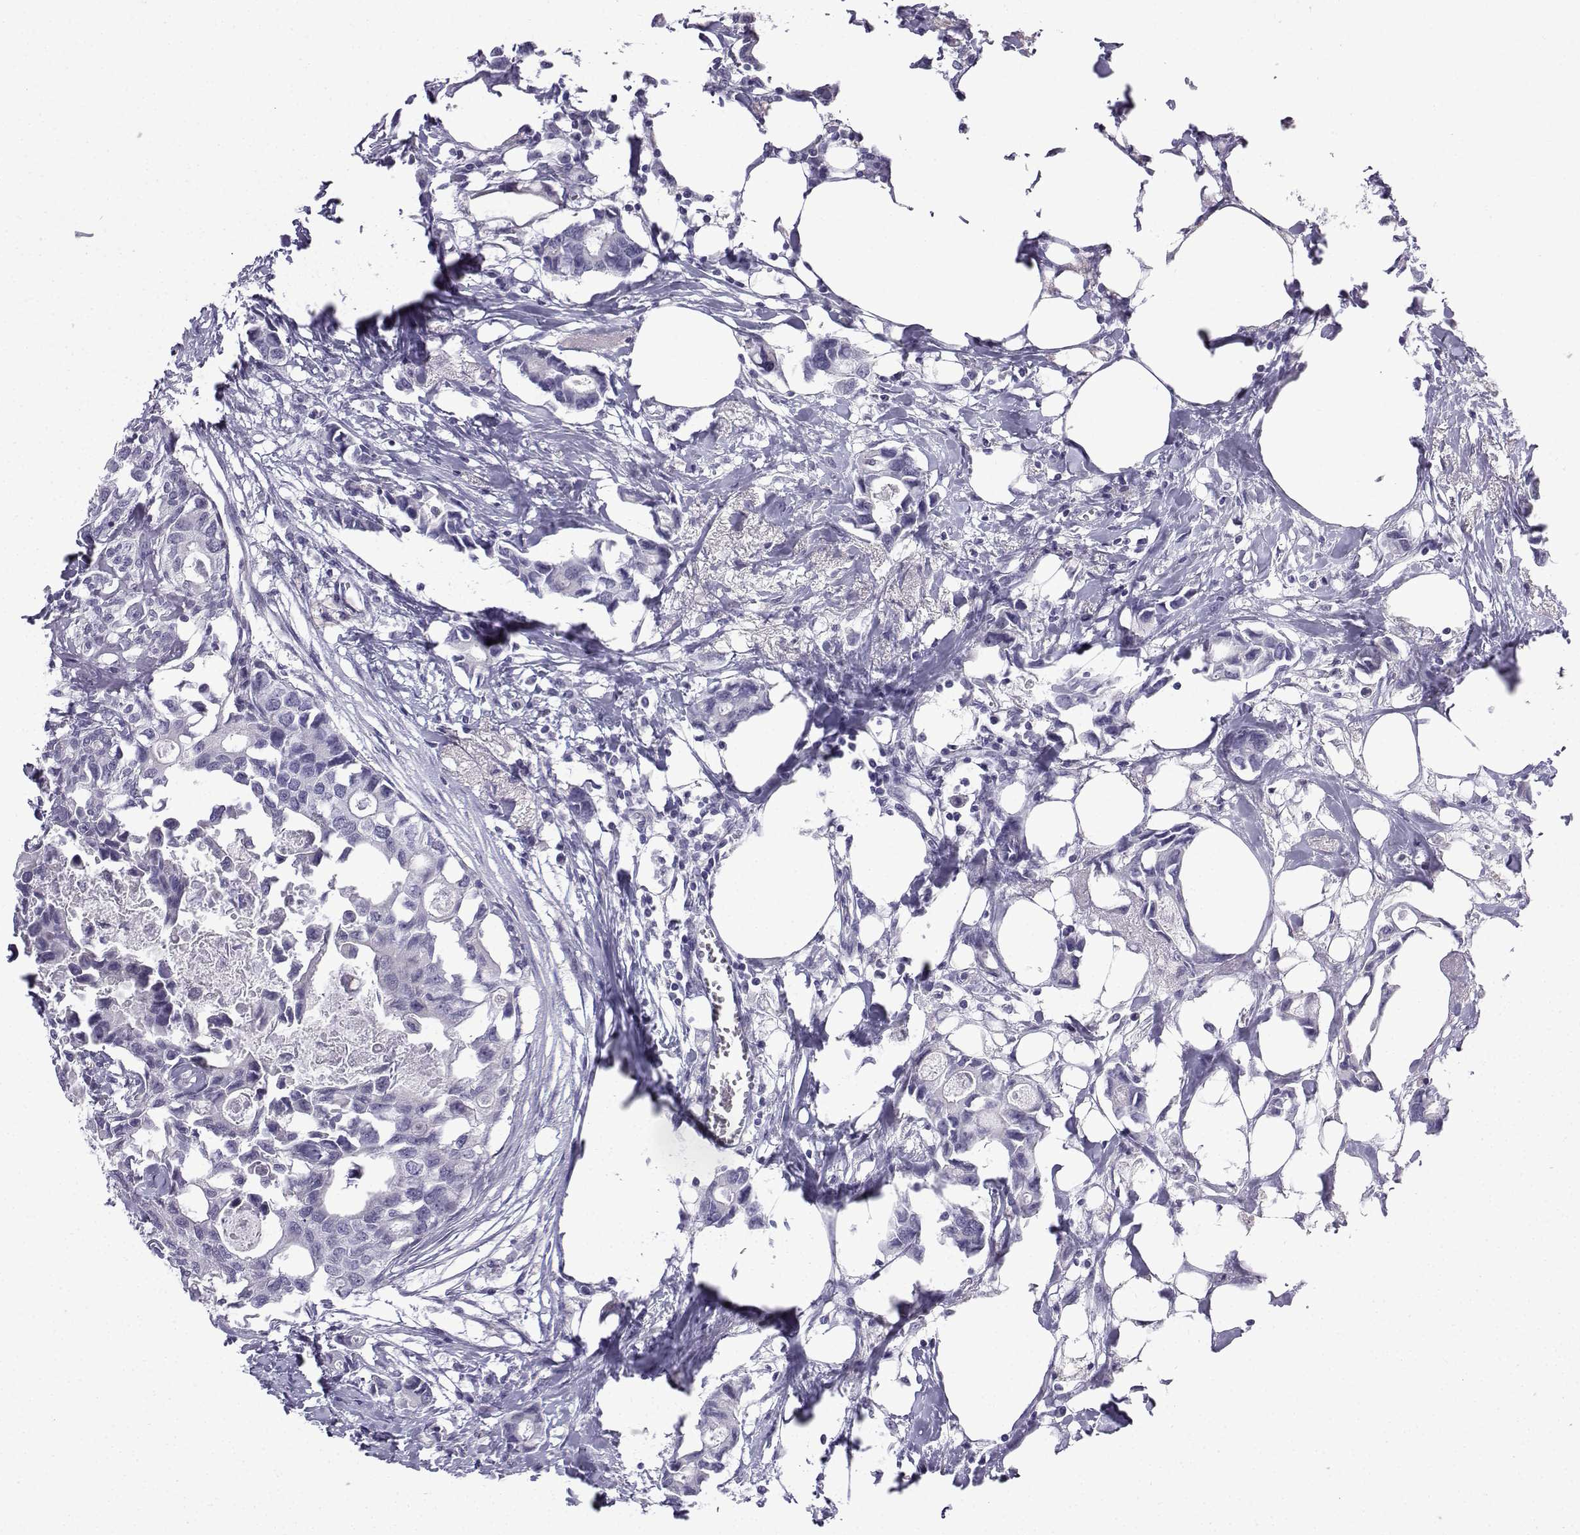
{"staining": {"intensity": "negative", "quantity": "none", "location": "none"}, "tissue": "breast cancer", "cell_type": "Tumor cells", "image_type": "cancer", "snomed": [{"axis": "morphology", "description": "Duct carcinoma"}, {"axis": "topography", "description": "Breast"}], "caption": "Breast cancer was stained to show a protein in brown. There is no significant expression in tumor cells.", "gene": "CFAP53", "patient": {"sex": "female", "age": 83}}